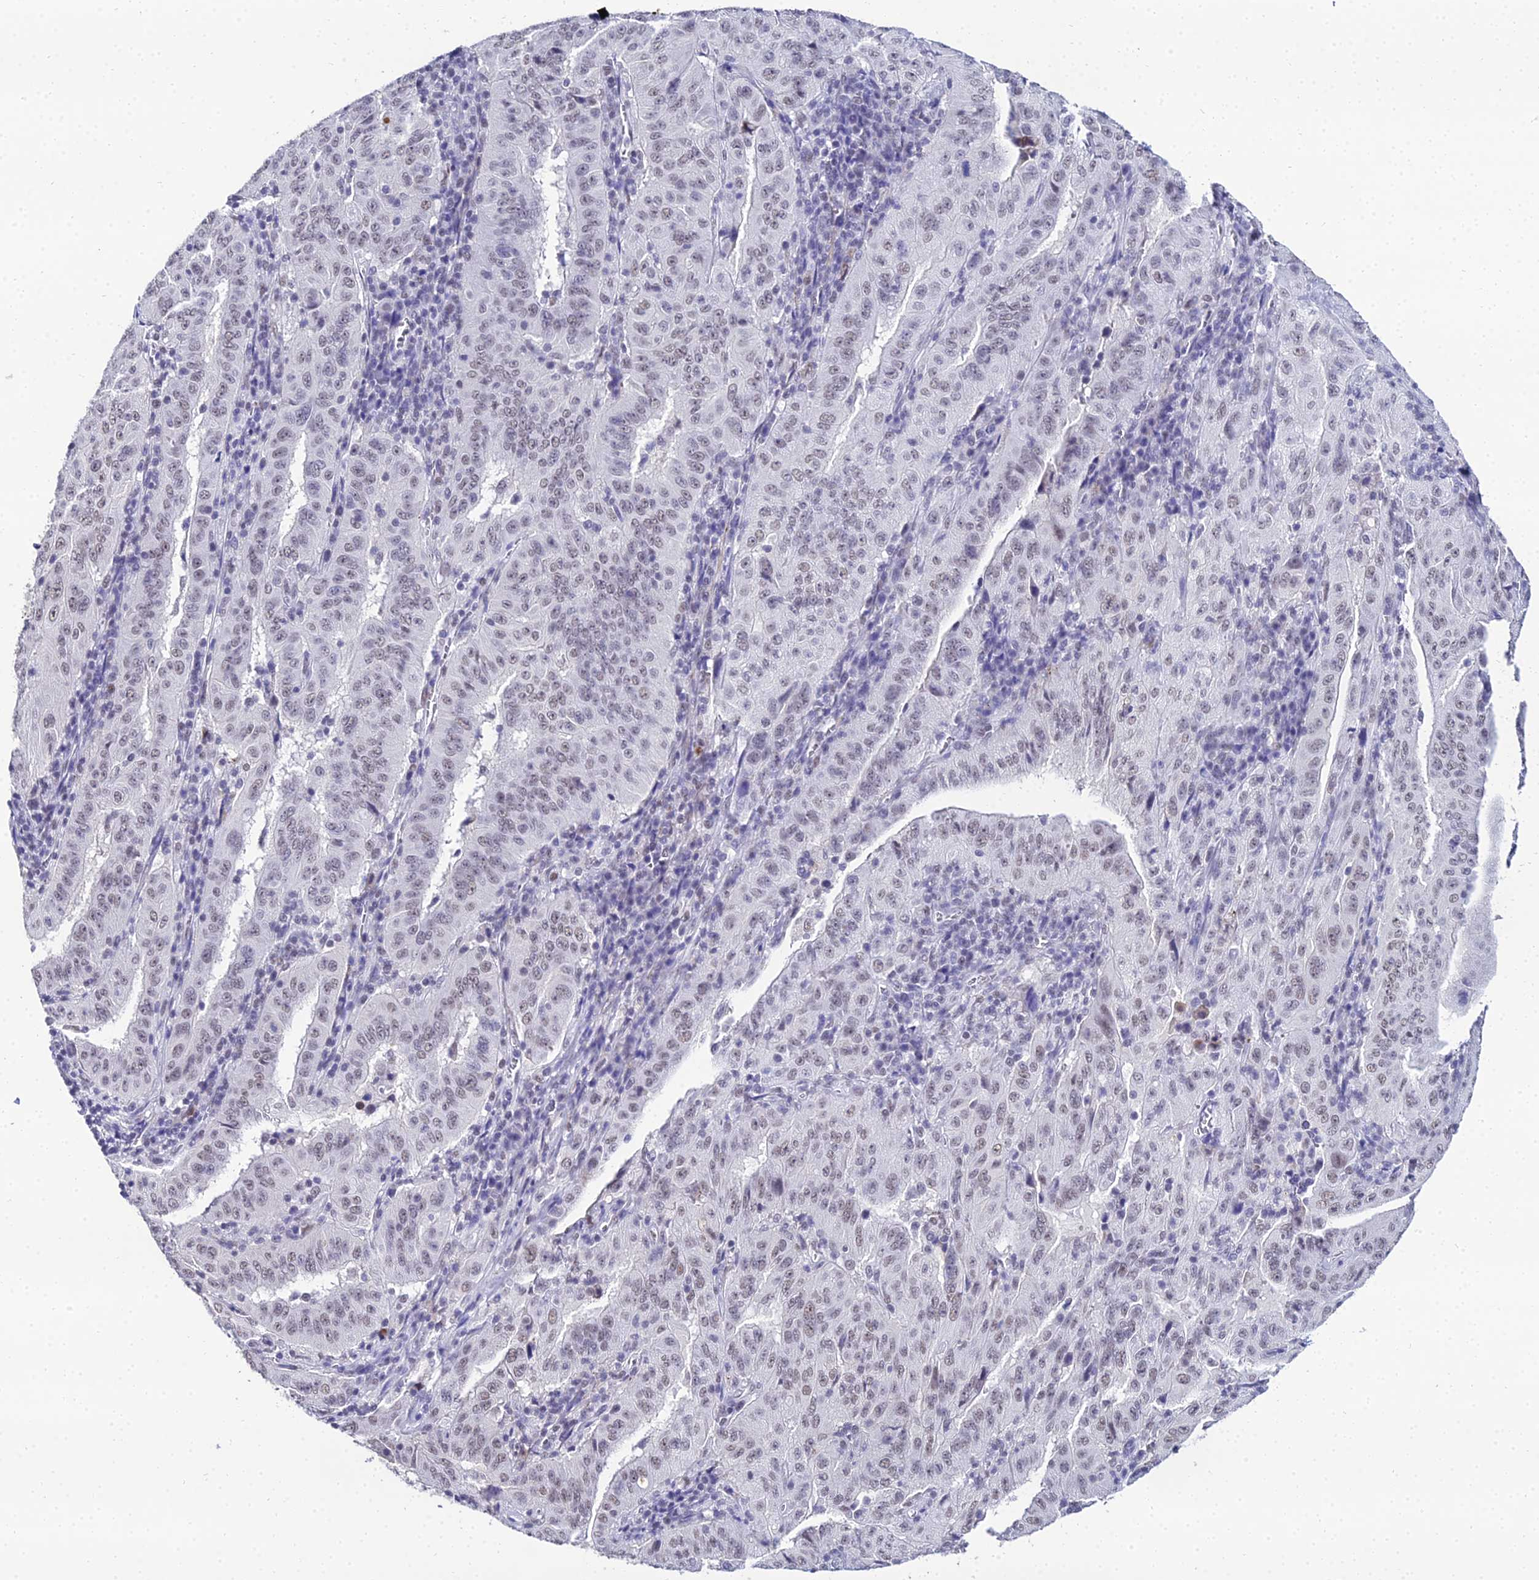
{"staining": {"intensity": "weak", "quantity": "25%-75%", "location": "nuclear"}, "tissue": "pancreatic cancer", "cell_type": "Tumor cells", "image_type": "cancer", "snomed": [{"axis": "morphology", "description": "Adenocarcinoma, NOS"}, {"axis": "topography", "description": "Pancreas"}], "caption": "A histopathology image showing weak nuclear positivity in about 25%-75% of tumor cells in pancreatic adenocarcinoma, as visualized by brown immunohistochemical staining.", "gene": "PPP4R2", "patient": {"sex": "male", "age": 63}}